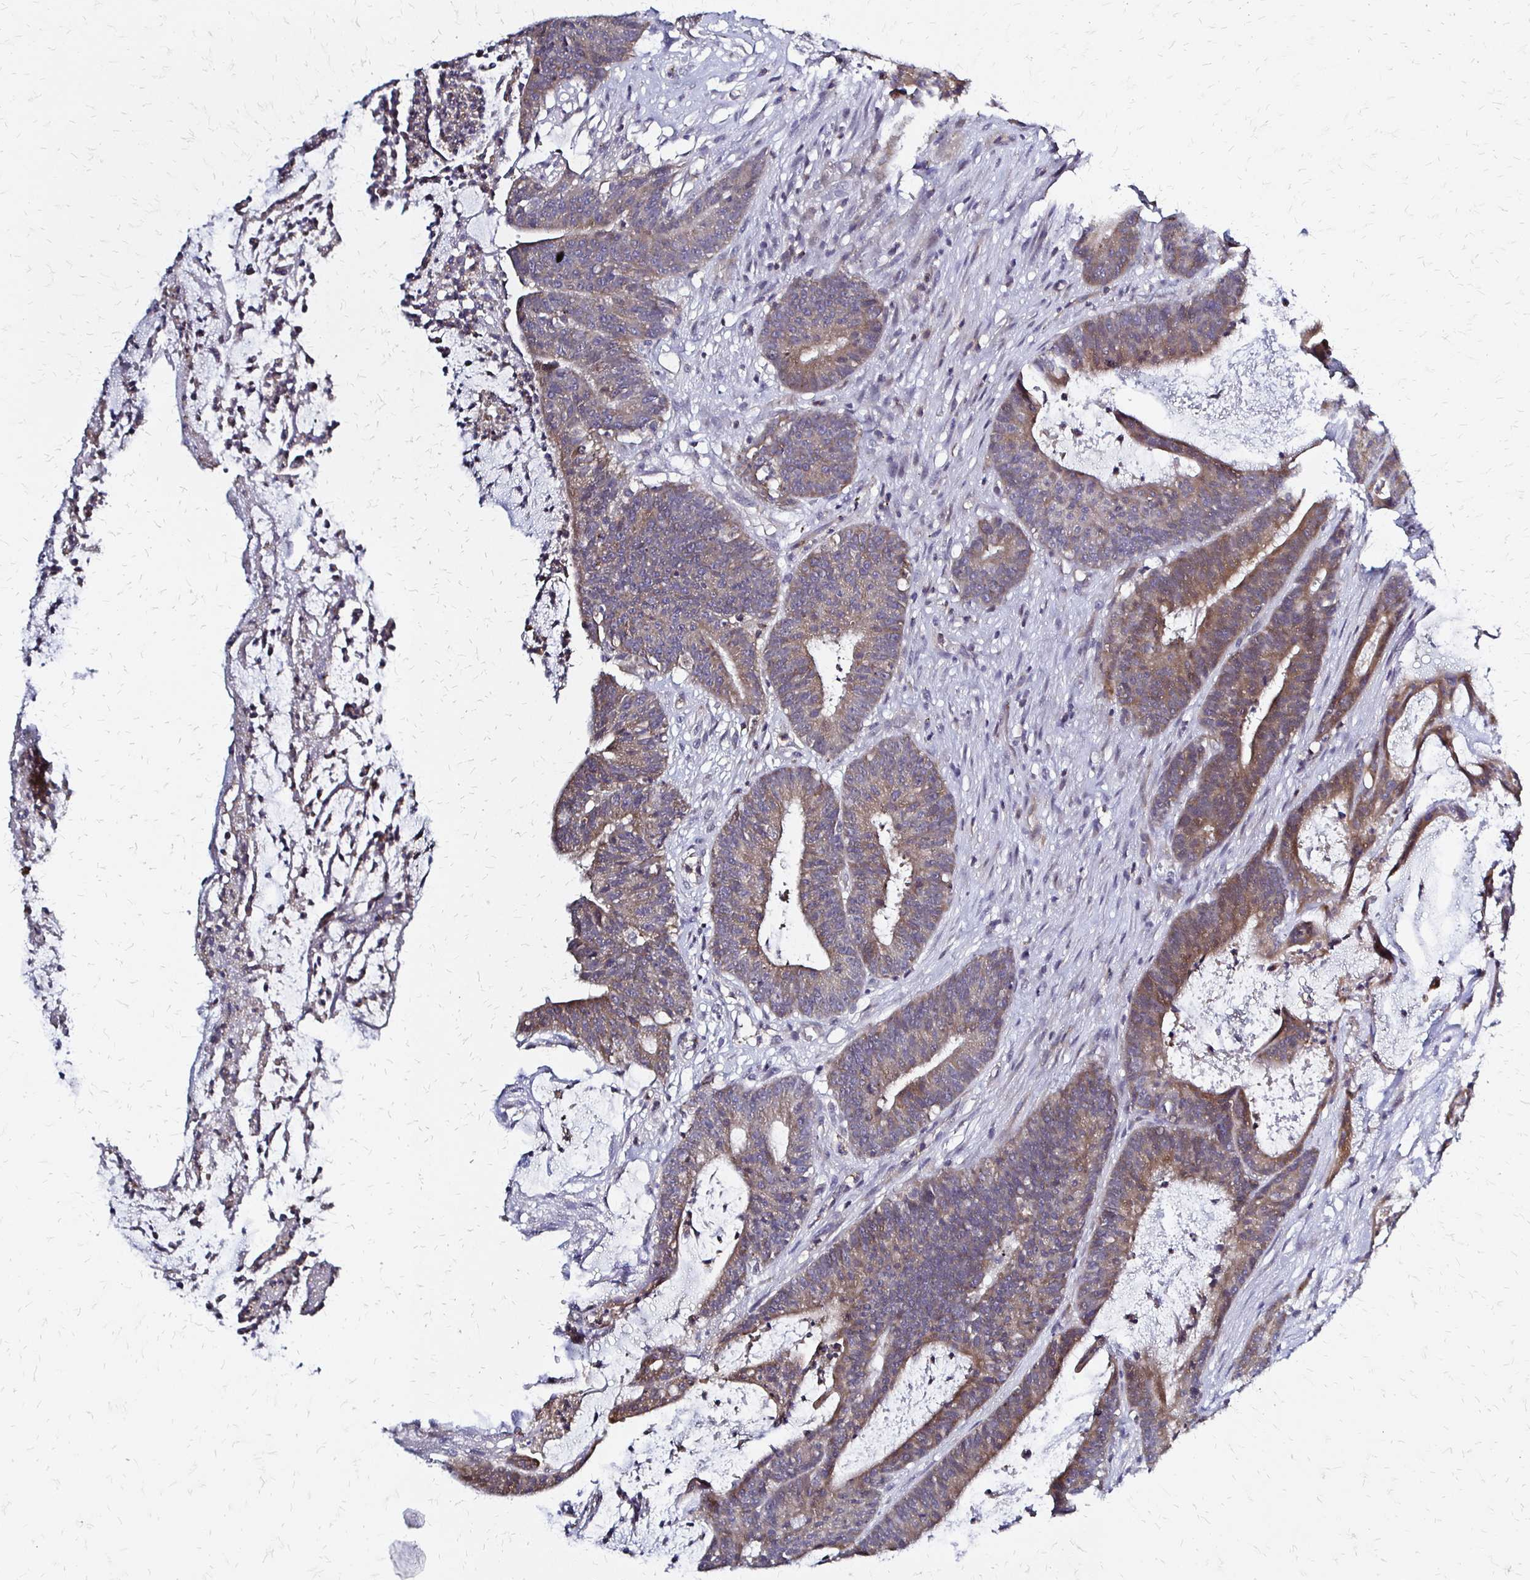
{"staining": {"intensity": "moderate", "quantity": ">75%", "location": "cytoplasmic/membranous"}, "tissue": "colorectal cancer", "cell_type": "Tumor cells", "image_type": "cancer", "snomed": [{"axis": "morphology", "description": "Adenocarcinoma, NOS"}, {"axis": "topography", "description": "Colon"}], "caption": "High-magnification brightfield microscopy of colorectal cancer (adenocarcinoma) stained with DAB (brown) and counterstained with hematoxylin (blue). tumor cells exhibit moderate cytoplasmic/membranous staining is appreciated in approximately>75% of cells. Using DAB (brown) and hematoxylin (blue) stains, captured at high magnification using brightfield microscopy.", "gene": "SLC9A9", "patient": {"sex": "female", "age": 78}}